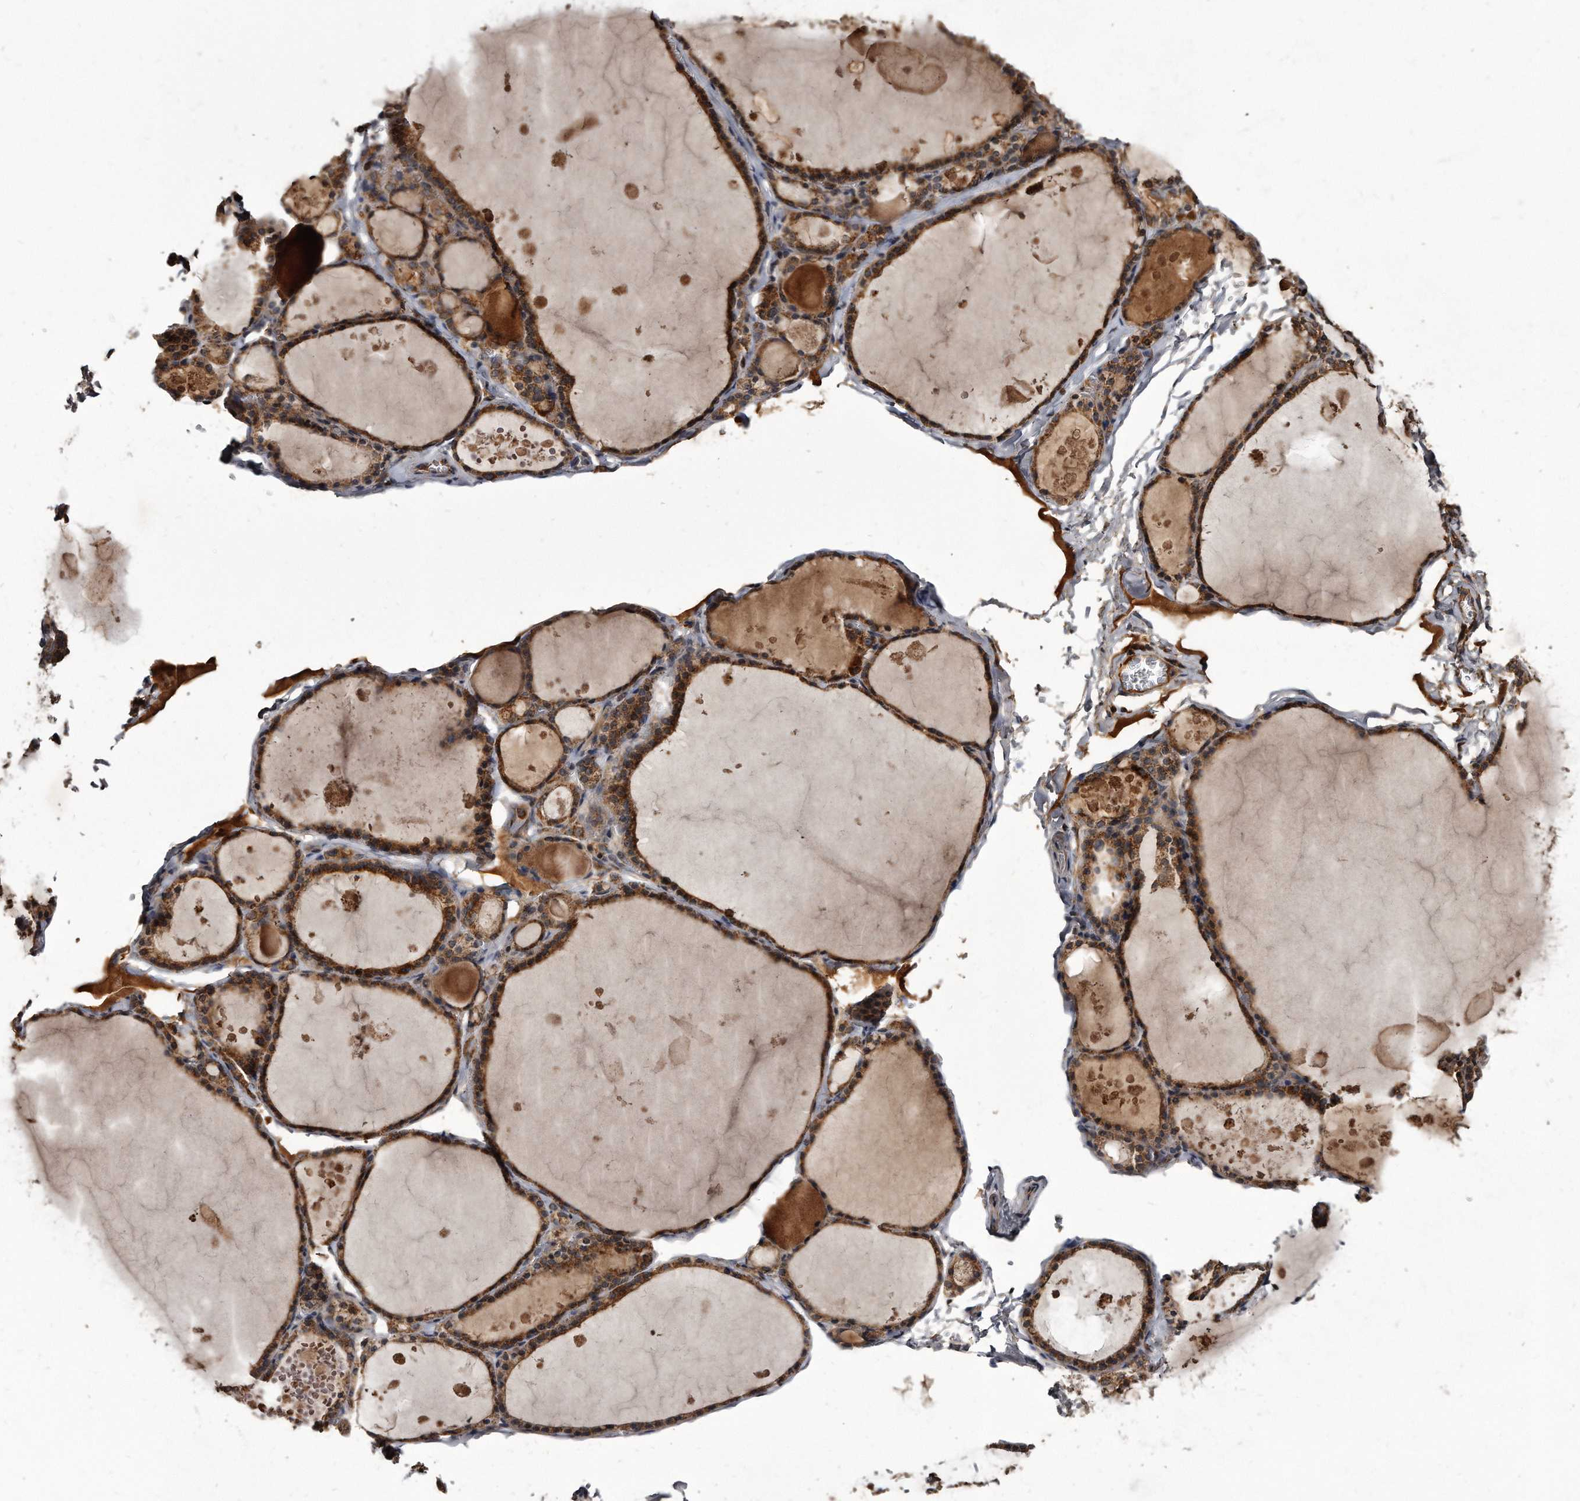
{"staining": {"intensity": "moderate", "quantity": ">75%", "location": "cytoplasmic/membranous"}, "tissue": "thyroid gland", "cell_type": "Glandular cells", "image_type": "normal", "snomed": [{"axis": "morphology", "description": "Normal tissue, NOS"}, {"axis": "topography", "description": "Thyroid gland"}], "caption": "A photomicrograph showing moderate cytoplasmic/membranous positivity in approximately >75% of glandular cells in normal thyroid gland, as visualized by brown immunohistochemical staining.", "gene": "FAM136A", "patient": {"sex": "male", "age": 56}}